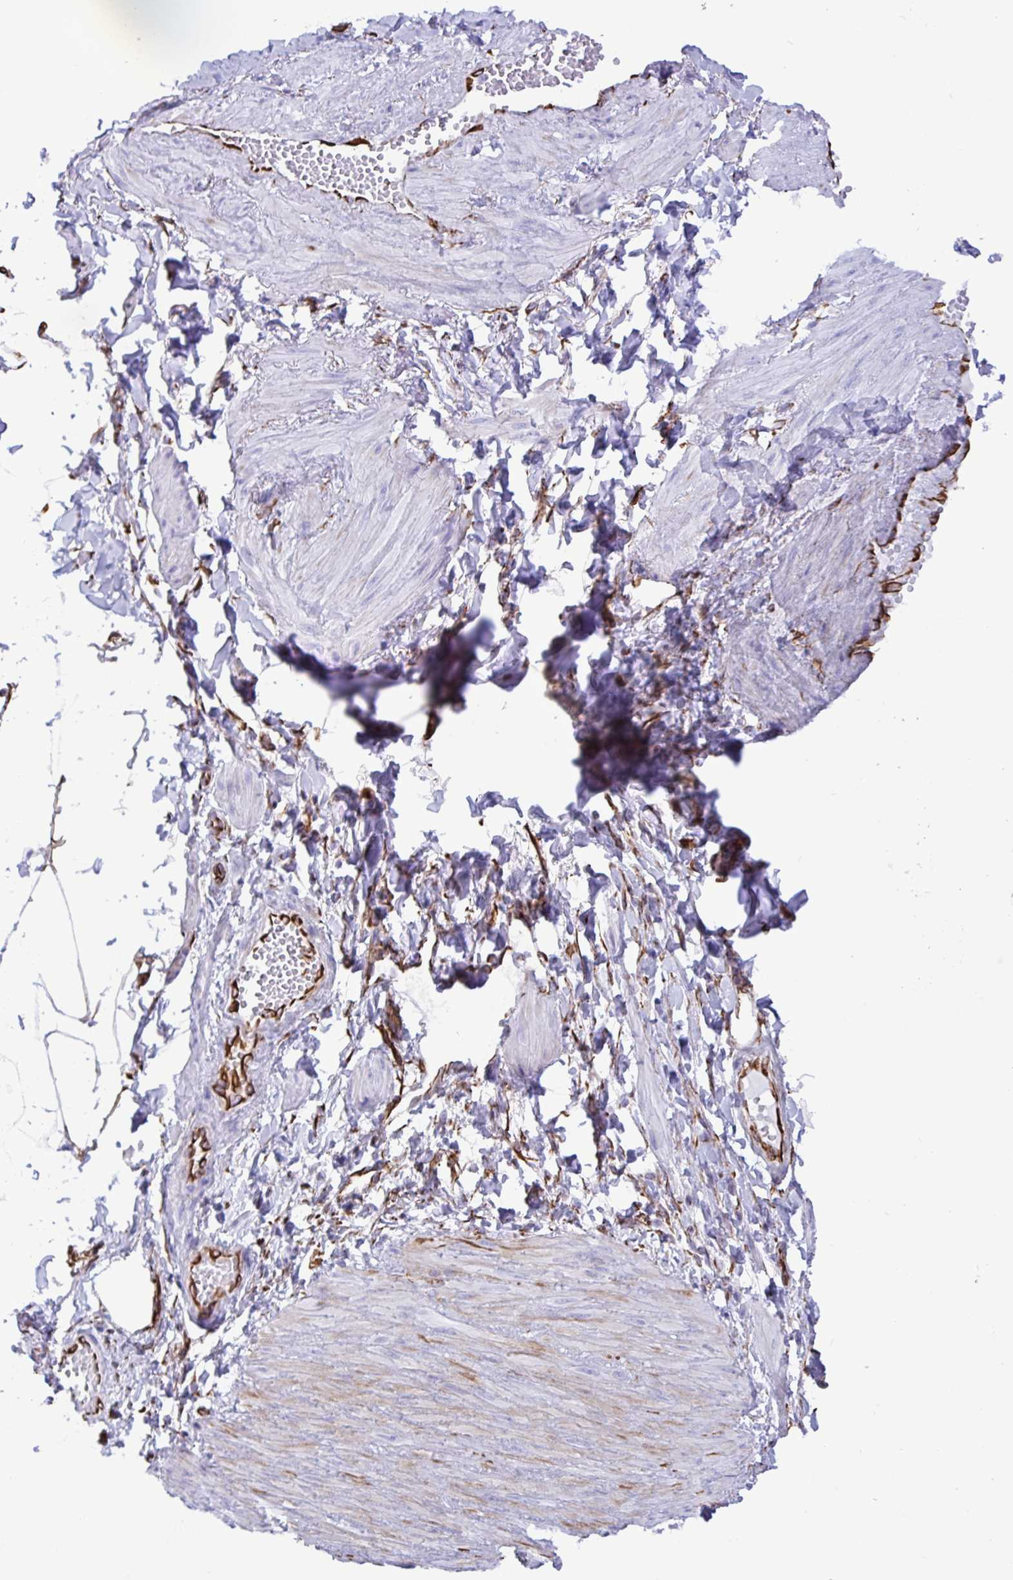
{"staining": {"intensity": "negative", "quantity": "none", "location": "none"}, "tissue": "adipose tissue", "cell_type": "Adipocytes", "image_type": "normal", "snomed": [{"axis": "morphology", "description": "Normal tissue, NOS"}, {"axis": "topography", "description": "Epididymis"}, {"axis": "topography", "description": "Peripheral nerve tissue"}], "caption": "A high-resolution micrograph shows immunohistochemistry staining of benign adipose tissue, which displays no significant staining in adipocytes.", "gene": "SMAD5", "patient": {"sex": "male", "age": 32}}